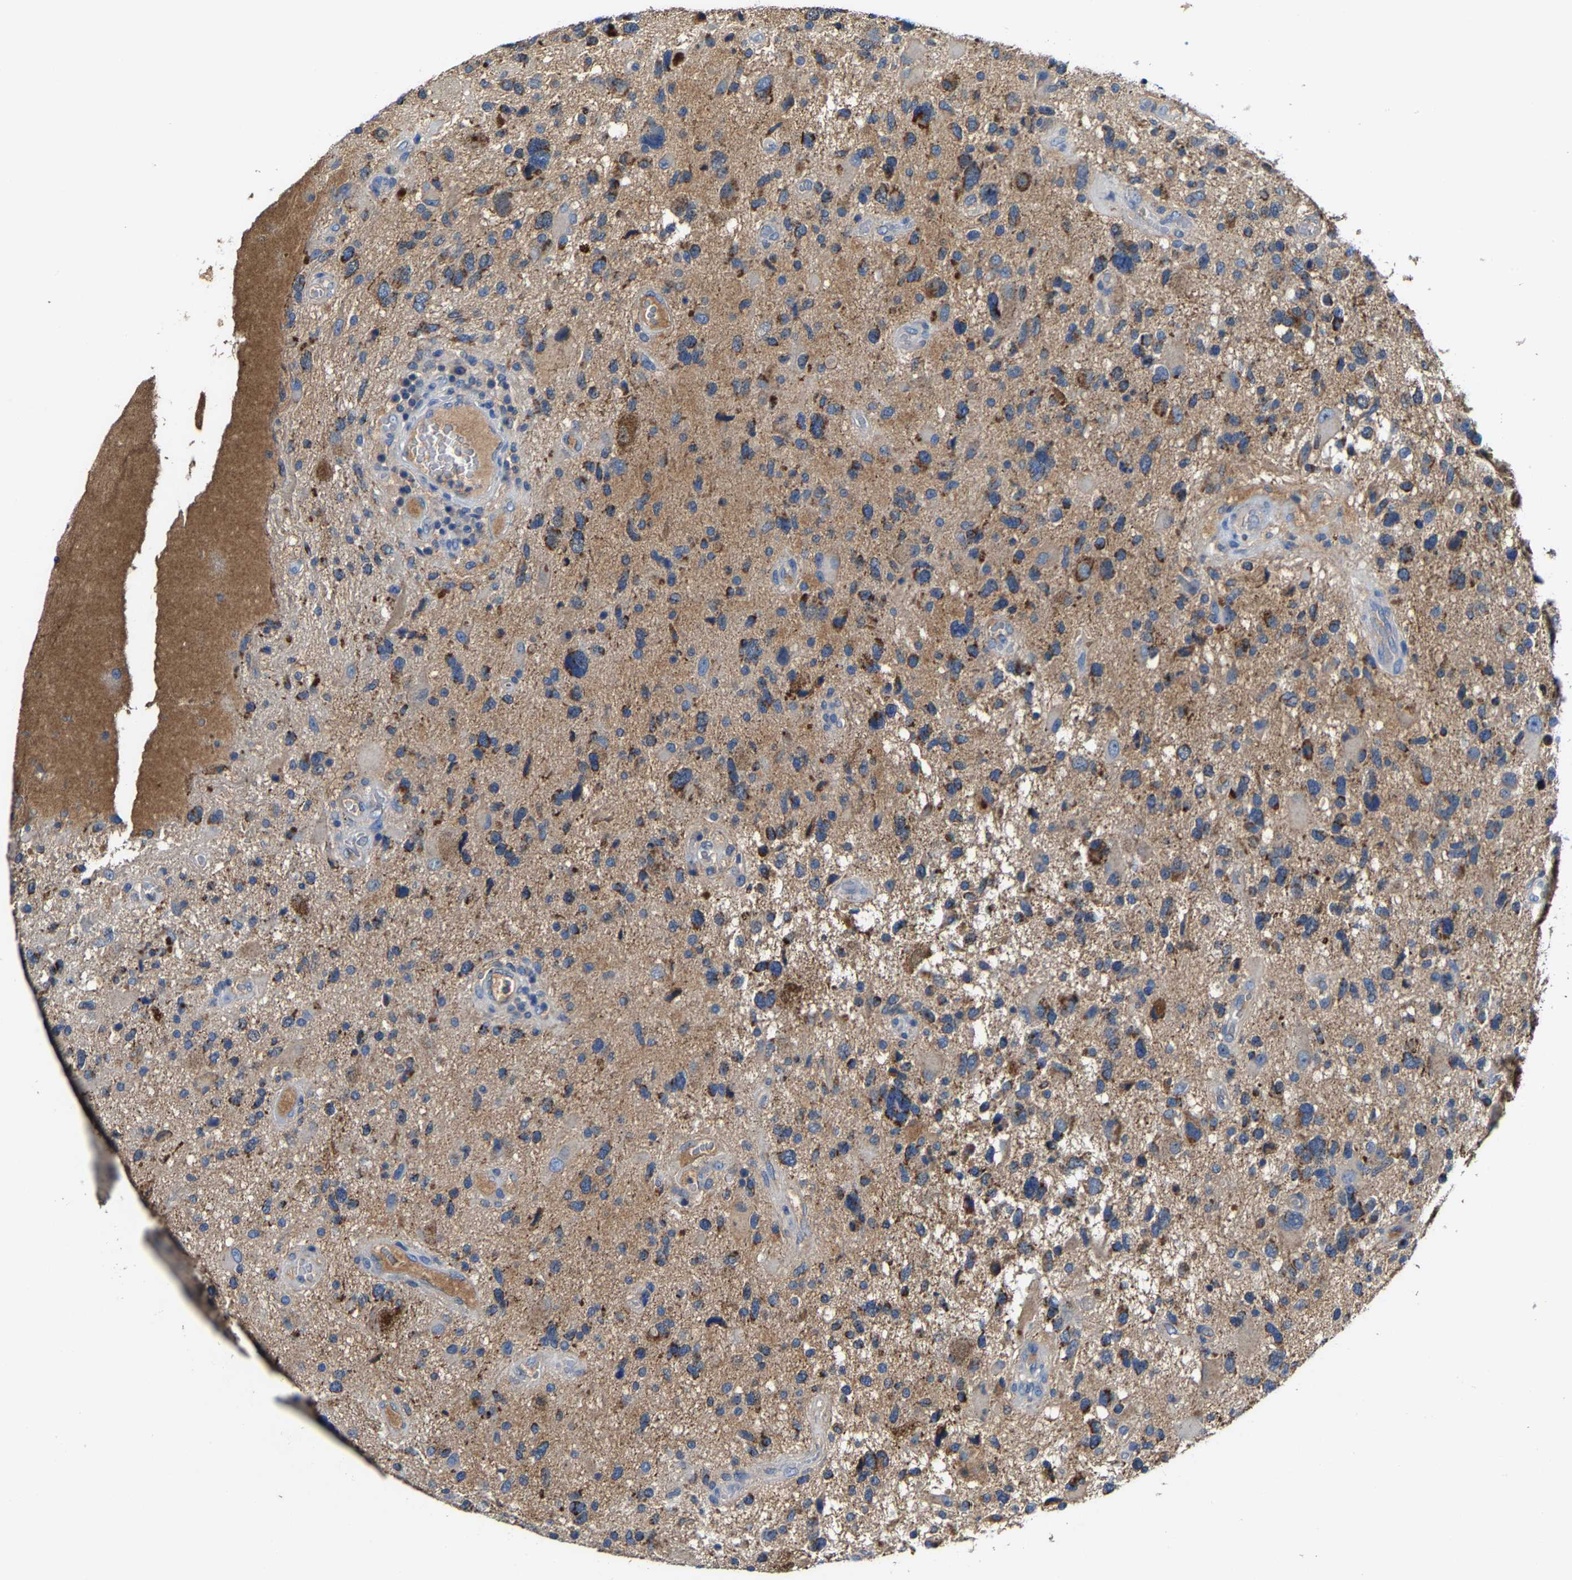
{"staining": {"intensity": "strong", "quantity": "25%-75%", "location": "cytoplasmic/membranous"}, "tissue": "glioma", "cell_type": "Tumor cells", "image_type": "cancer", "snomed": [{"axis": "morphology", "description": "Glioma, malignant, High grade"}, {"axis": "topography", "description": "Brain"}], "caption": "Glioma tissue exhibits strong cytoplasmic/membranous expression in about 25%-75% of tumor cells", "gene": "SLC25A25", "patient": {"sex": "male", "age": 33}}